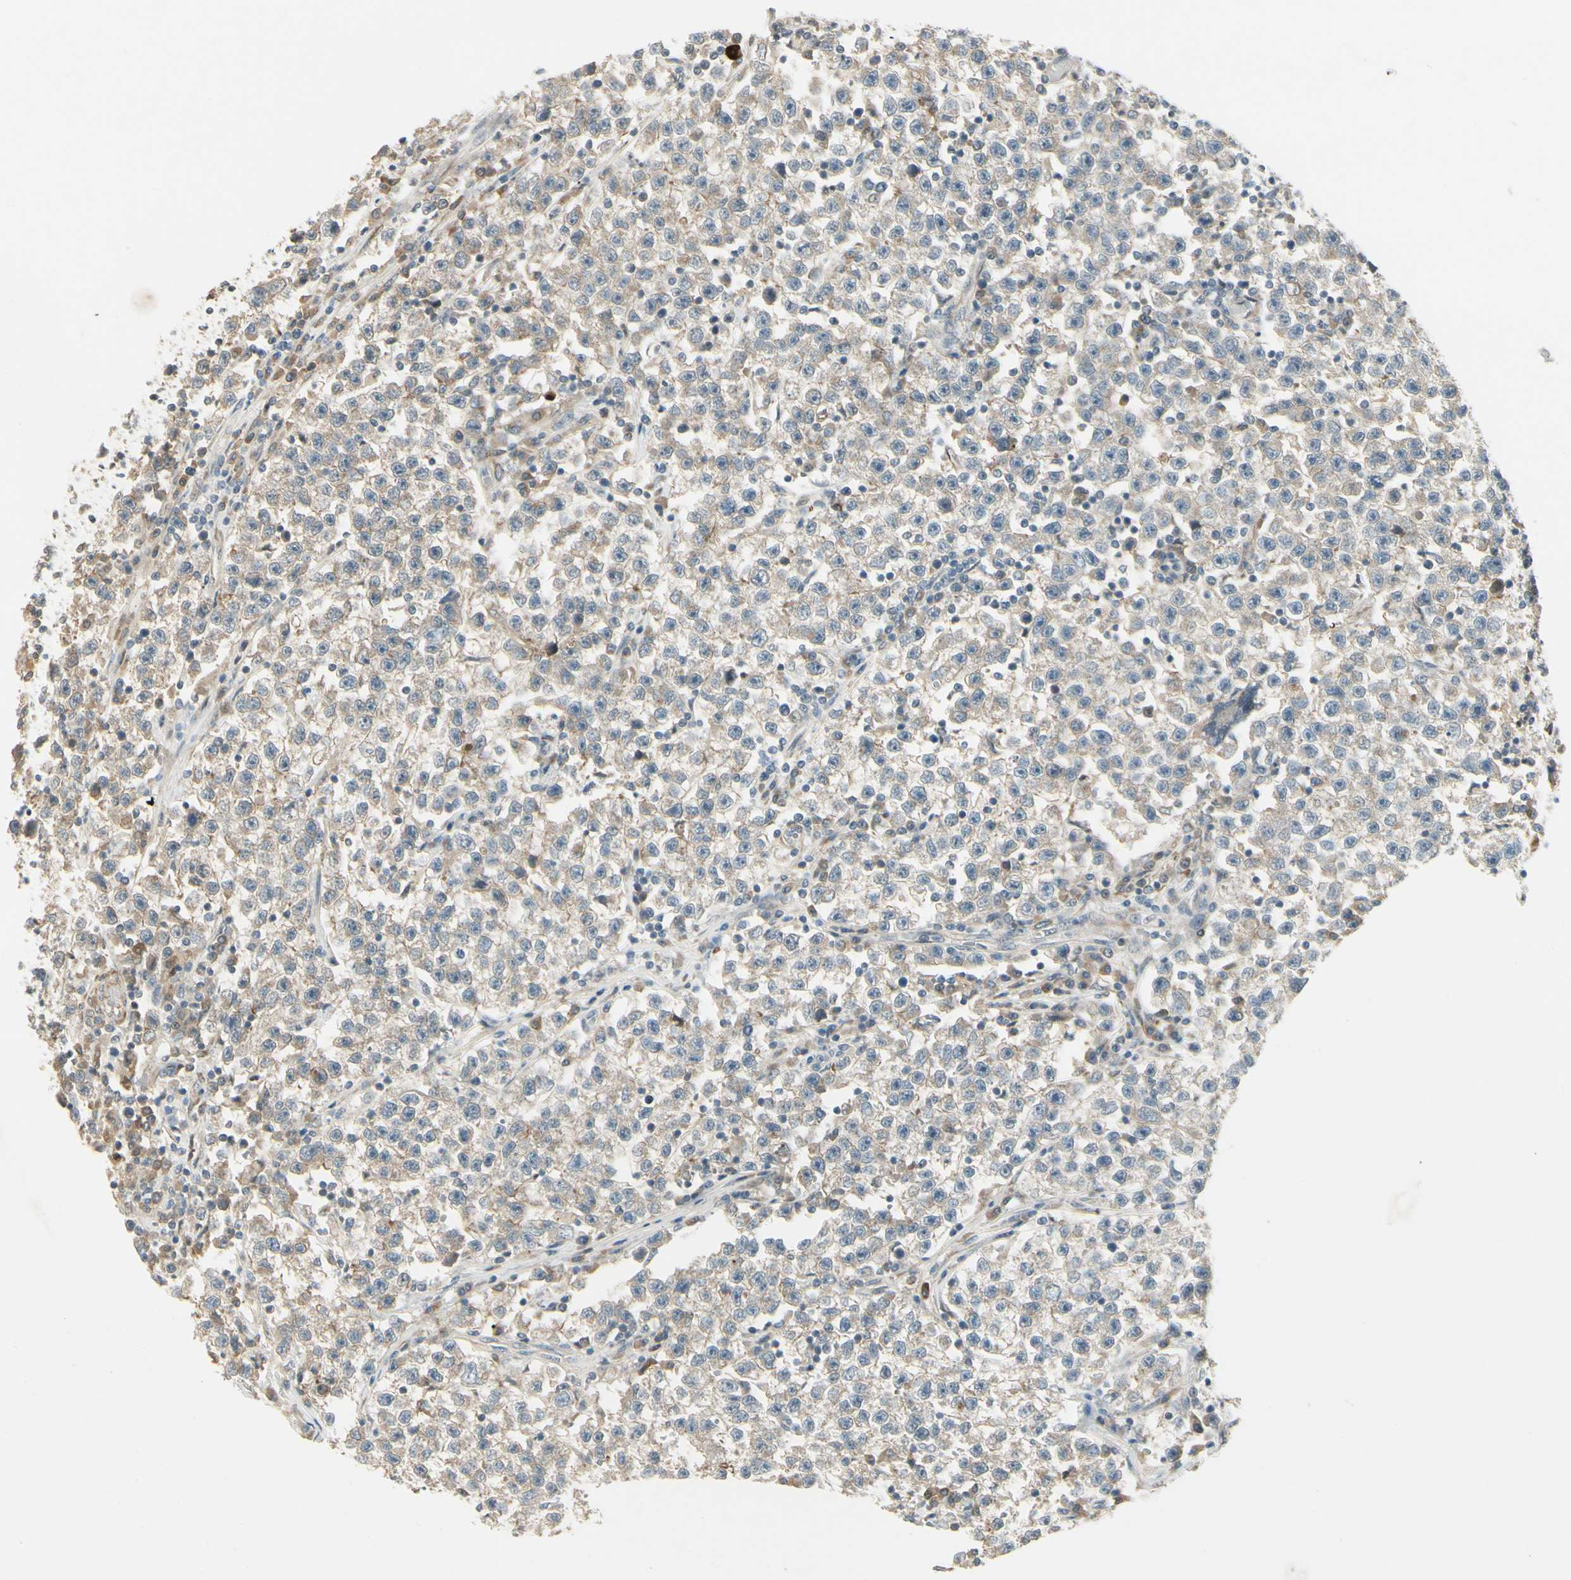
{"staining": {"intensity": "weak", "quantity": "25%-75%", "location": "cytoplasmic/membranous"}, "tissue": "testis cancer", "cell_type": "Tumor cells", "image_type": "cancer", "snomed": [{"axis": "morphology", "description": "Seminoma, NOS"}, {"axis": "topography", "description": "Testis"}], "caption": "Protein expression analysis of testis cancer (seminoma) demonstrates weak cytoplasmic/membranous positivity in approximately 25%-75% of tumor cells.", "gene": "EPHB3", "patient": {"sex": "male", "age": 22}}